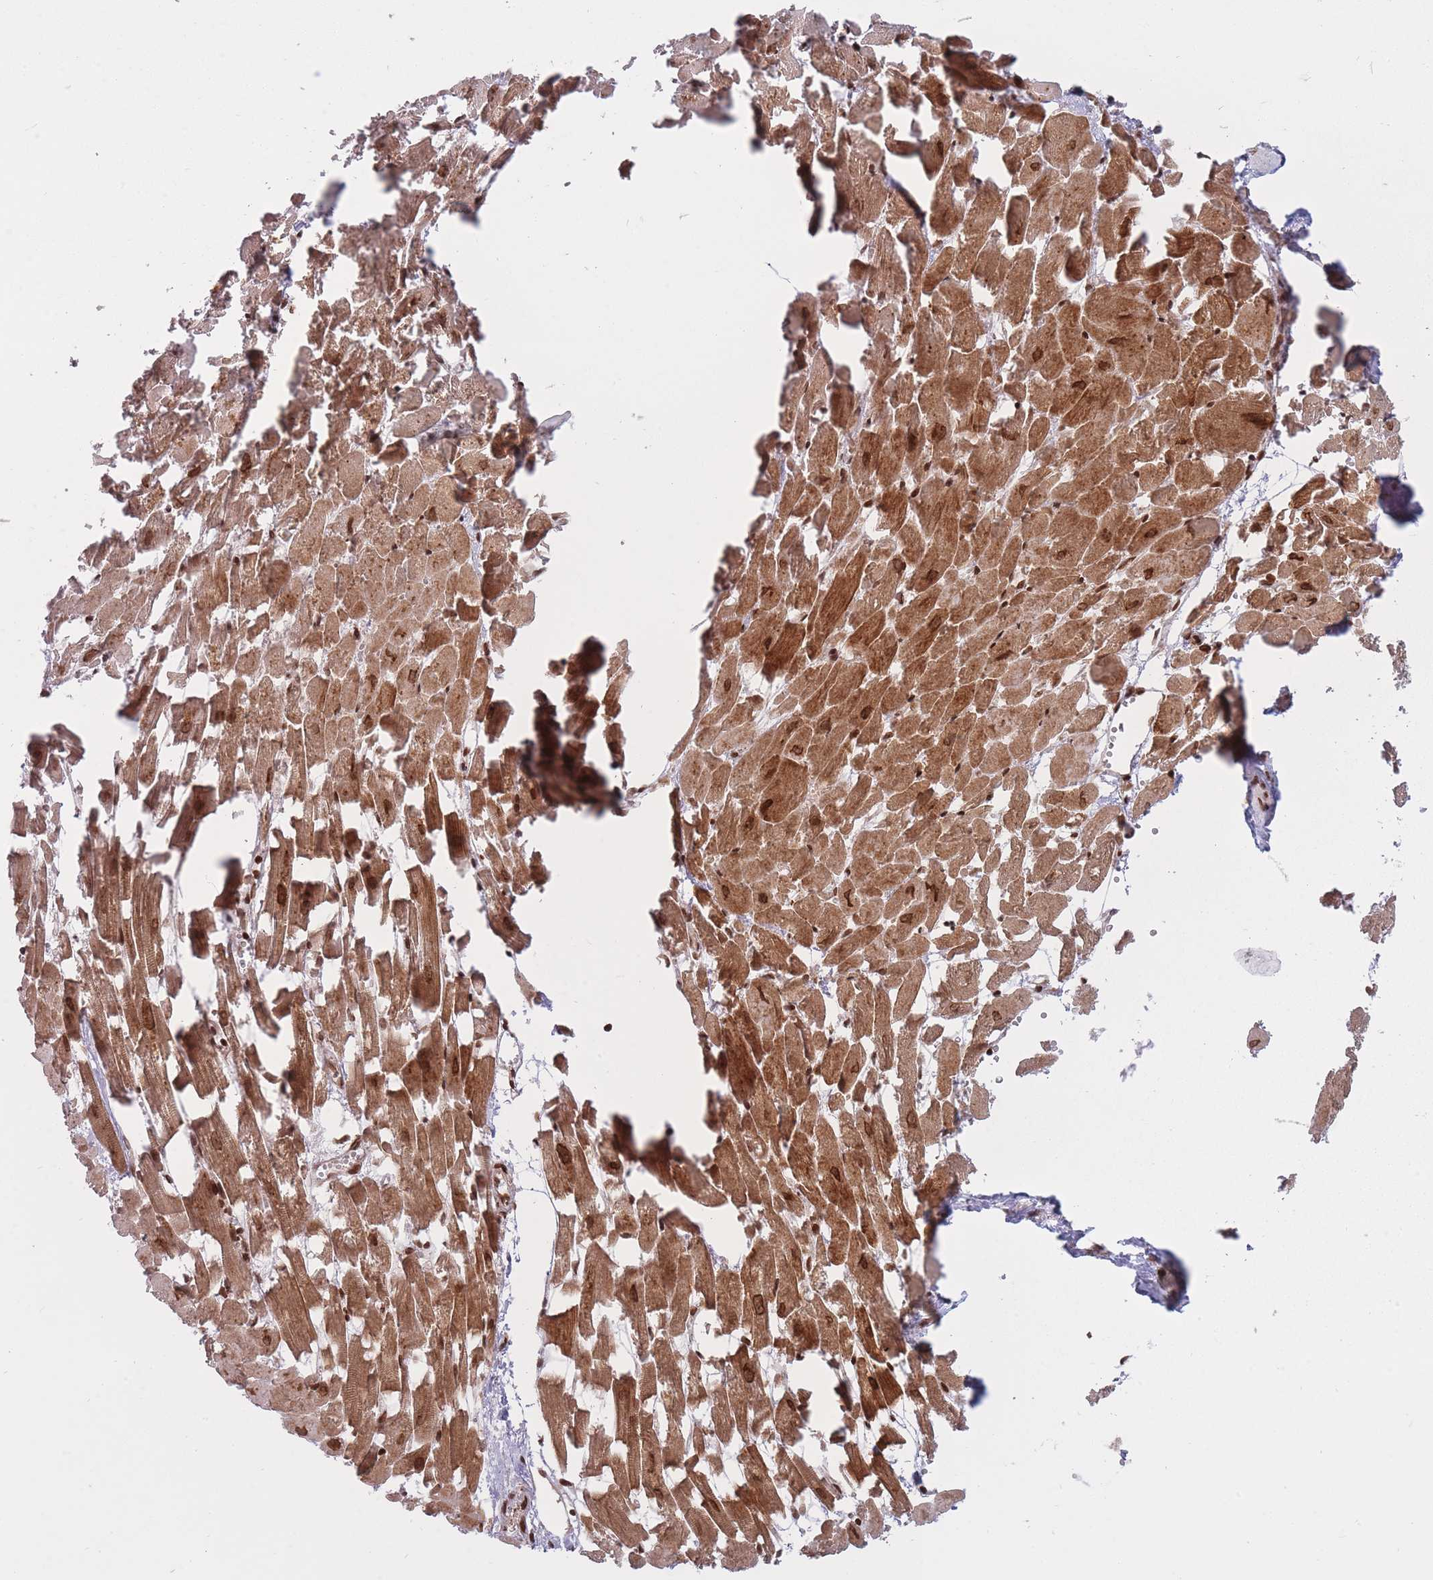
{"staining": {"intensity": "strong", "quantity": "25%-75%", "location": "cytoplasmic/membranous,nuclear"}, "tissue": "heart muscle", "cell_type": "Cardiomyocytes", "image_type": "normal", "snomed": [{"axis": "morphology", "description": "Normal tissue, NOS"}, {"axis": "topography", "description": "Heart"}], "caption": "Unremarkable heart muscle reveals strong cytoplasmic/membranous,nuclear expression in about 25%-75% of cardiomyocytes.", "gene": "TMC6", "patient": {"sex": "female", "age": 64}}